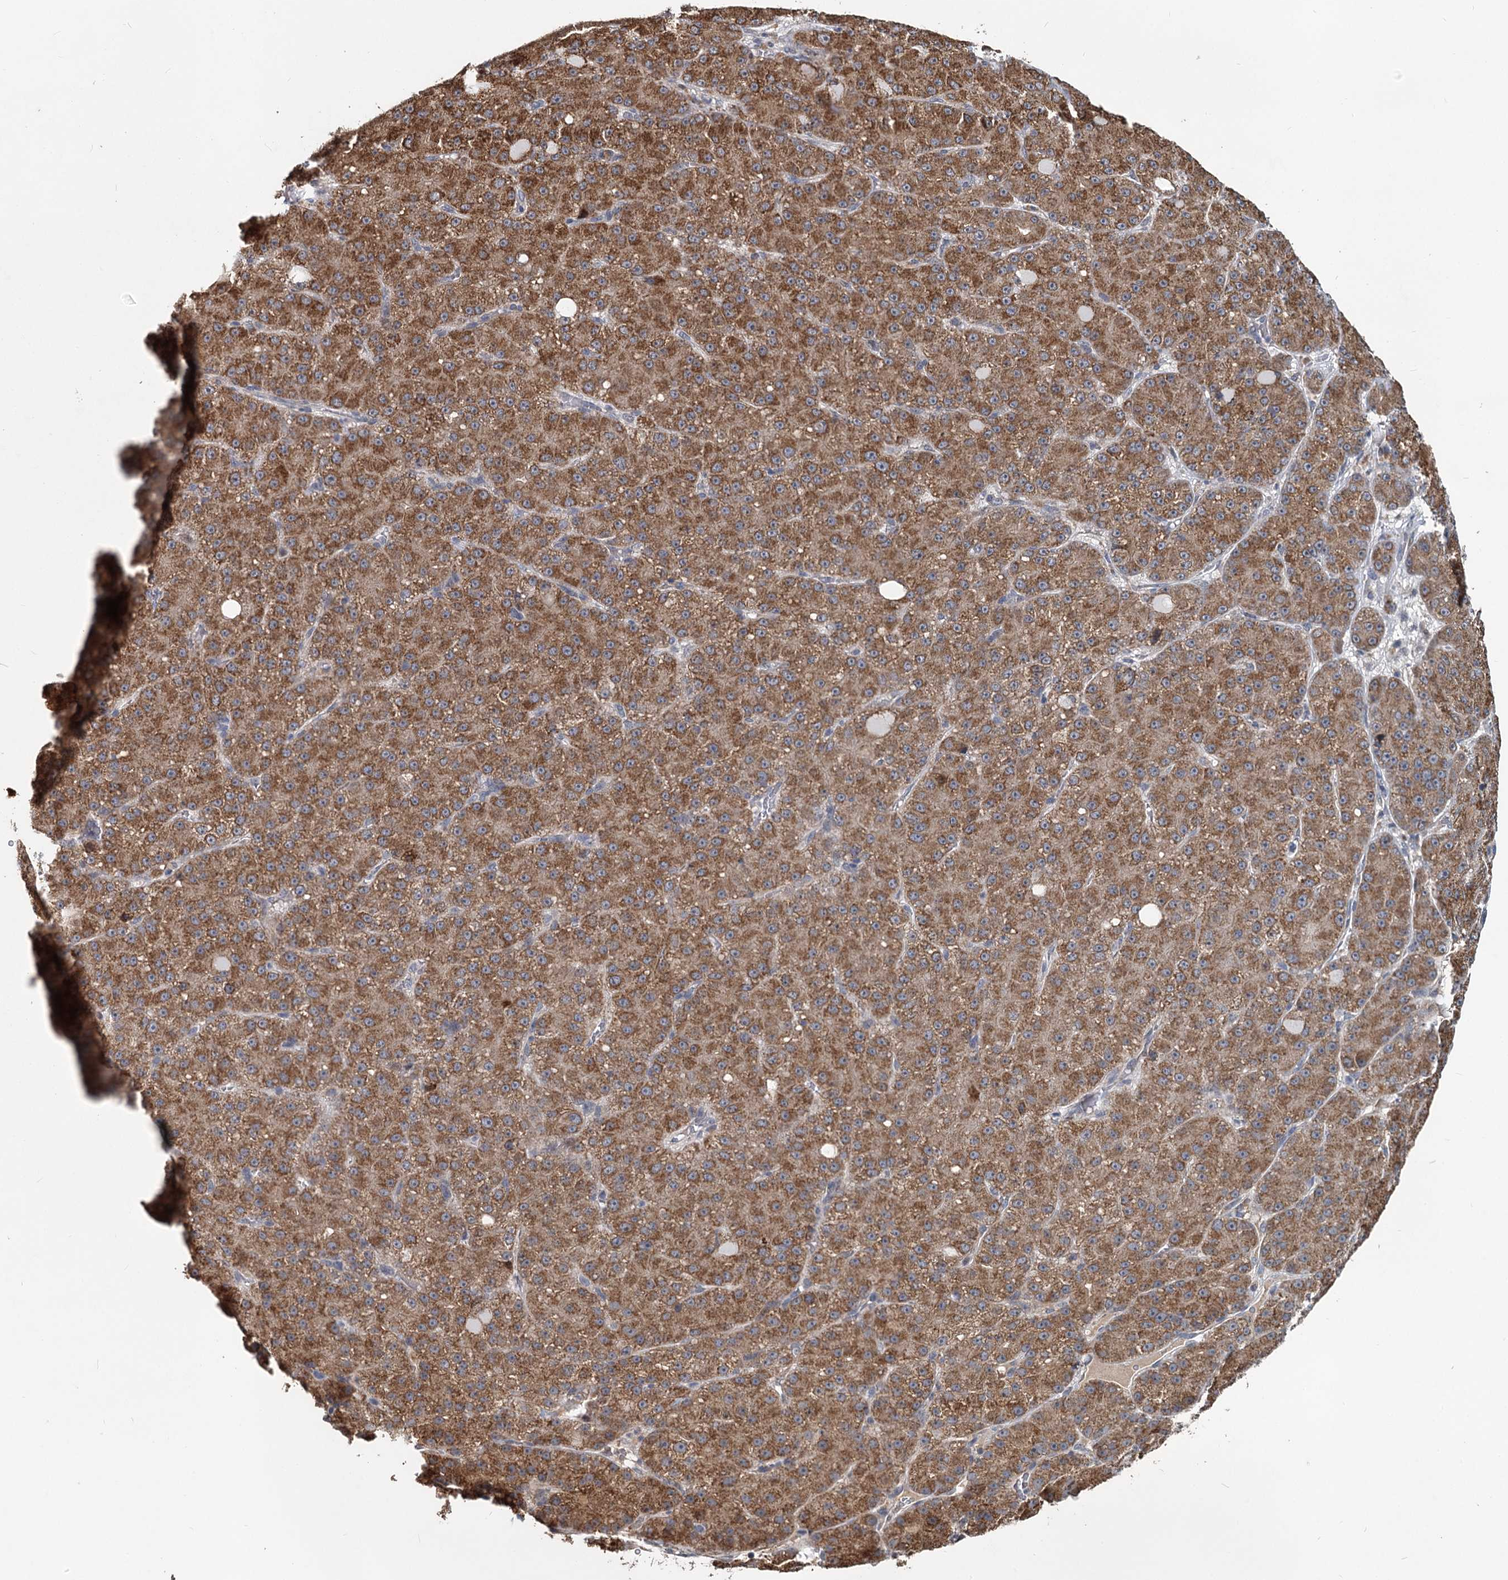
{"staining": {"intensity": "moderate", "quantity": ">75%", "location": "cytoplasmic/membranous"}, "tissue": "liver cancer", "cell_type": "Tumor cells", "image_type": "cancer", "snomed": [{"axis": "morphology", "description": "Carcinoma, Hepatocellular, NOS"}, {"axis": "topography", "description": "Liver"}], "caption": "A photomicrograph of liver cancer (hepatocellular carcinoma) stained for a protein reveals moderate cytoplasmic/membranous brown staining in tumor cells. (DAB (3,3'-diaminobenzidine) IHC with brightfield microscopy, high magnification).", "gene": "RITA1", "patient": {"sex": "male", "age": 67}}